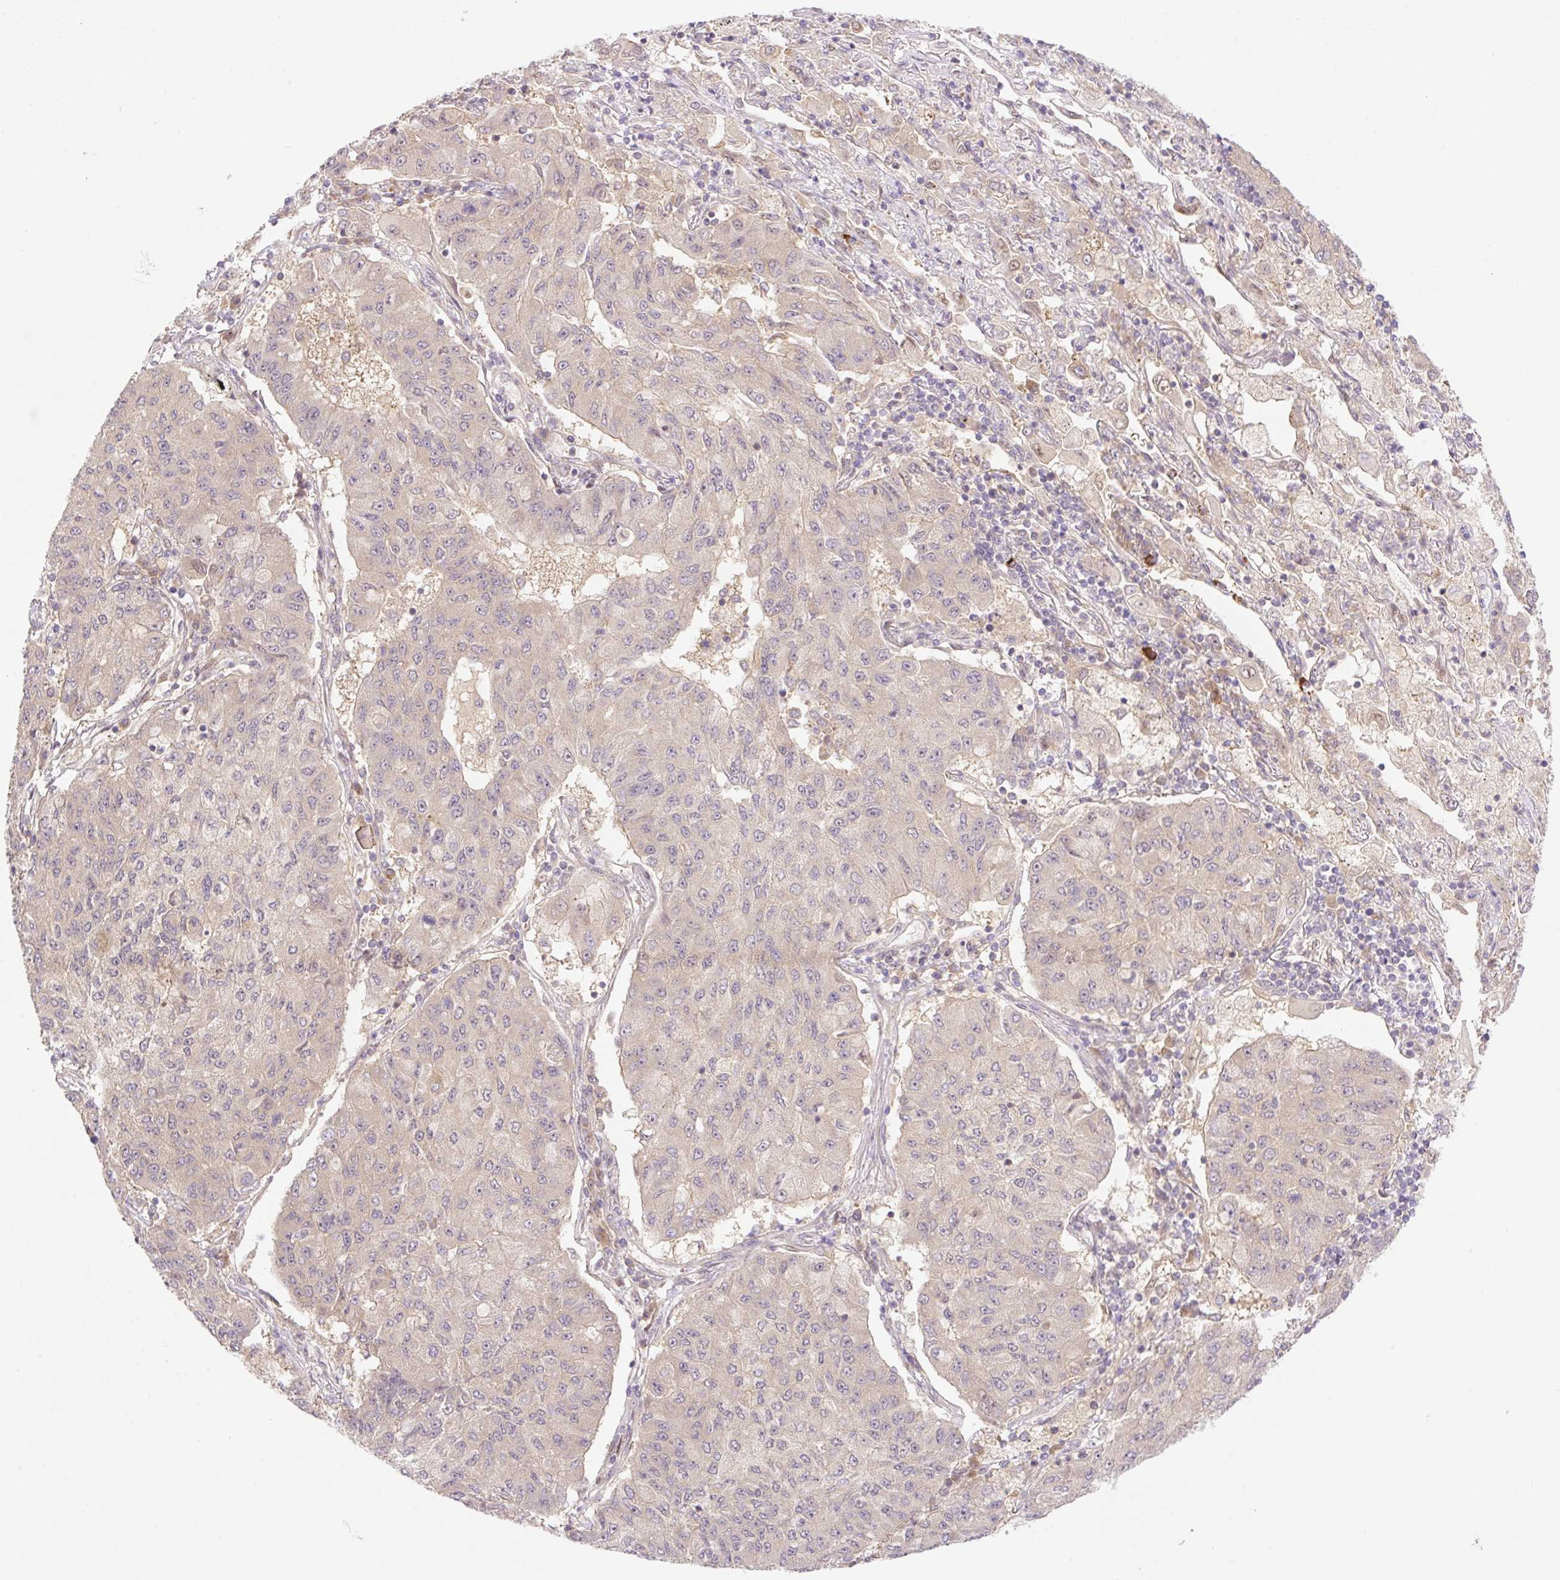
{"staining": {"intensity": "weak", "quantity": "25%-75%", "location": "cytoplasmic/membranous"}, "tissue": "lung cancer", "cell_type": "Tumor cells", "image_type": "cancer", "snomed": [{"axis": "morphology", "description": "Squamous cell carcinoma, NOS"}, {"axis": "topography", "description": "Lung"}], "caption": "Immunohistochemical staining of lung cancer reveals weak cytoplasmic/membranous protein staining in approximately 25%-75% of tumor cells. The protein of interest is stained brown, and the nuclei are stained in blue (DAB IHC with brightfield microscopy, high magnification).", "gene": "VPS25", "patient": {"sex": "male", "age": 74}}